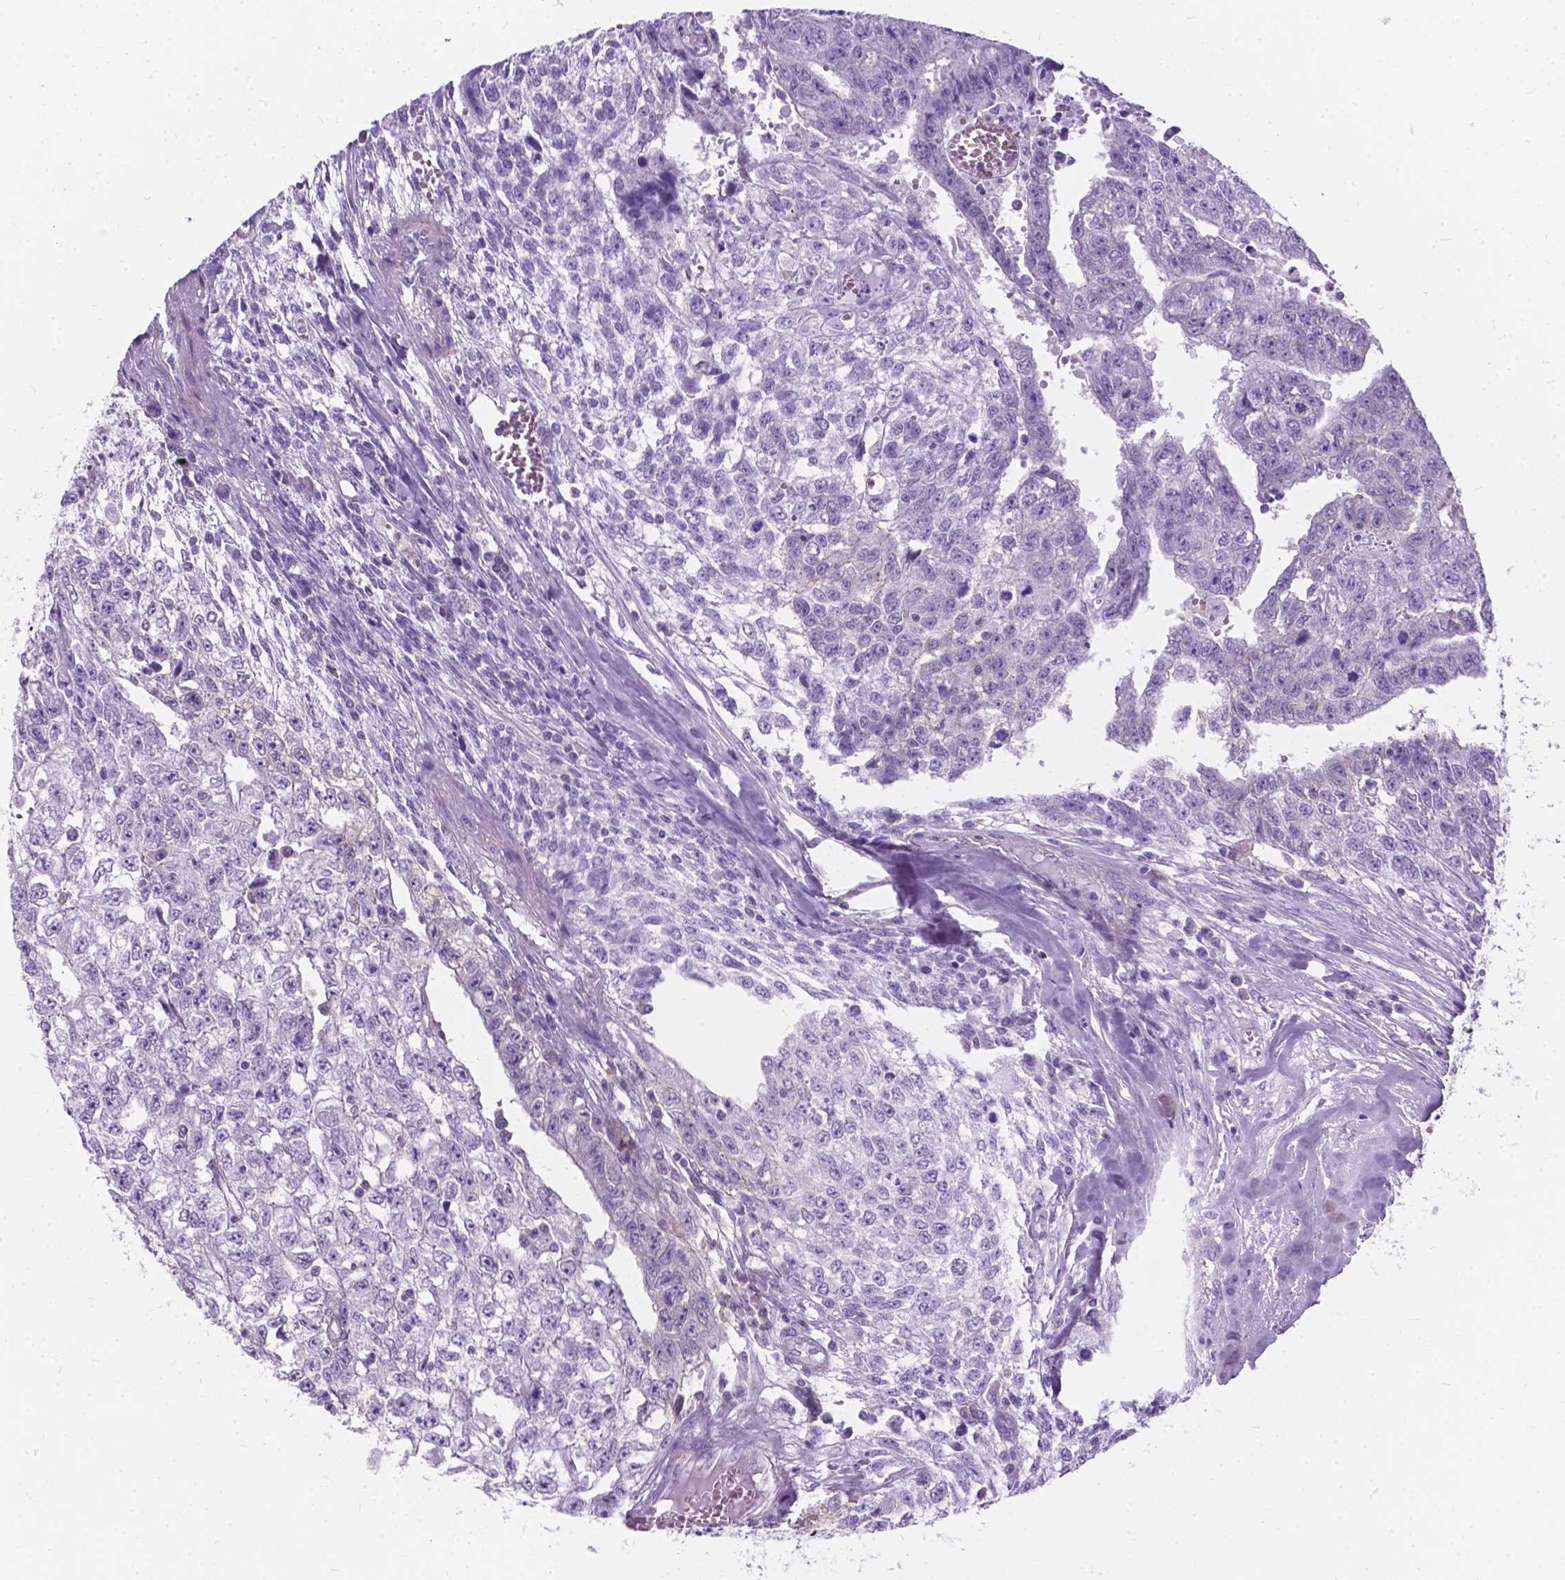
{"staining": {"intensity": "negative", "quantity": "none", "location": "none"}, "tissue": "testis cancer", "cell_type": "Tumor cells", "image_type": "cancer", "snomed": [{"axis": "morphology", "description": "Carcinoma, Embryonal, NOS"}, {"axis": "morphology", "description": "Teratoma, malignant, NOS"}, {"axis": "topography", "description": "Testis"}], "caption": "Tumor cells show no significant protein expression in testis cancer (embryonal carcinoma). (DAB immunohistochemistry, high magnification).", "gene": "KIAA0040", "patient": {"sex": "male", "age": 24}}